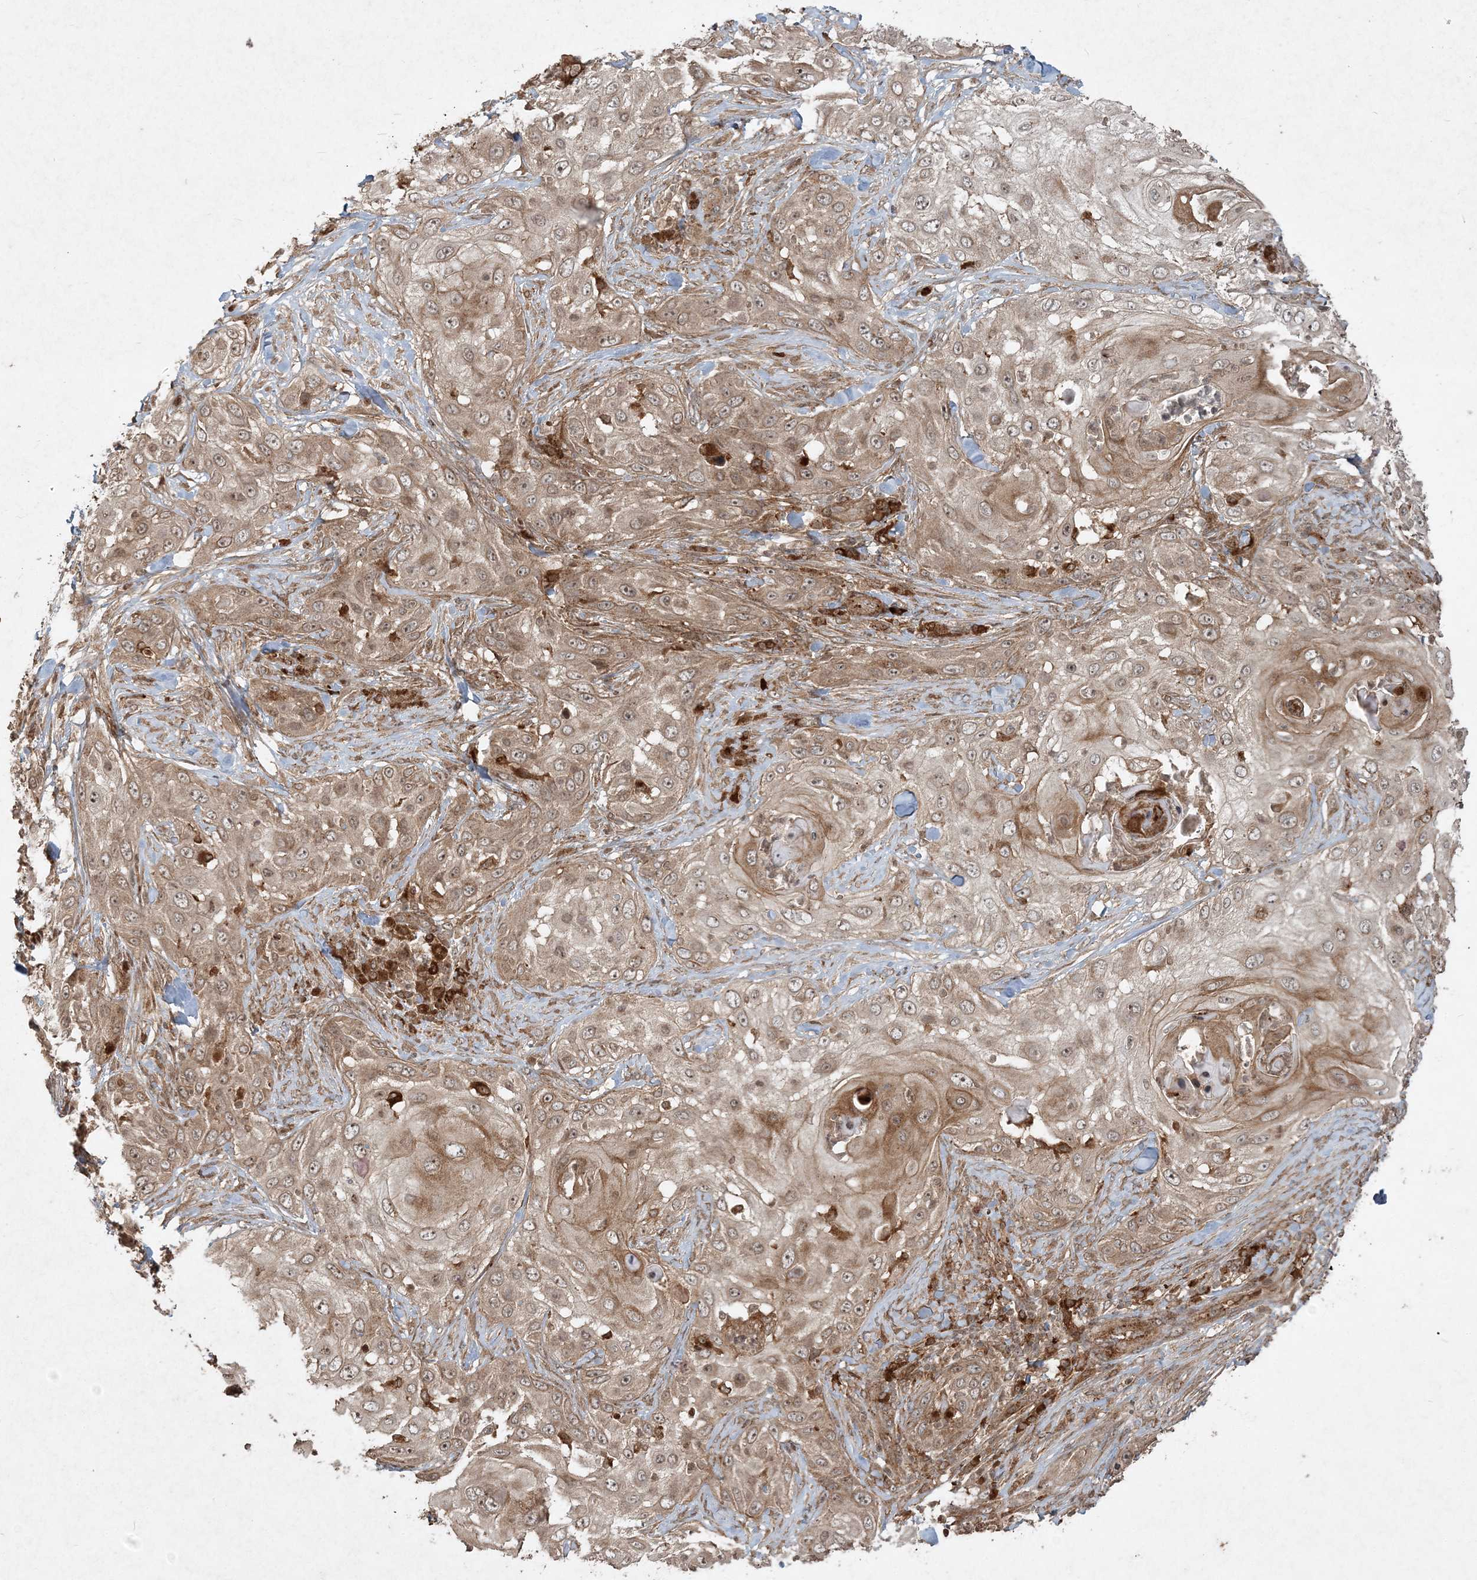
{"staining": {"intensity": "moderate", "quantity": "25%-75%", "location": "cytoplasmic/membranous"}, "tissue": "skin cancer", "cell_type": "Tumor cells", "image_type": "cancer", "snomed": [{"axis": "morphology", "description": "Squamous cell carcinoma, NOS"}, {"axis": "topography", "description": "Skin"}], "caption": "Protein expression by immunohistochemistry demonstrates moderate cytoplasmic/membranous expression in approximately 25%-75% of tumor cells in skin cancer (squamous cell carcinoma).", "gene": "NARS1", "patient": {"sex": "female", "age": 44}}